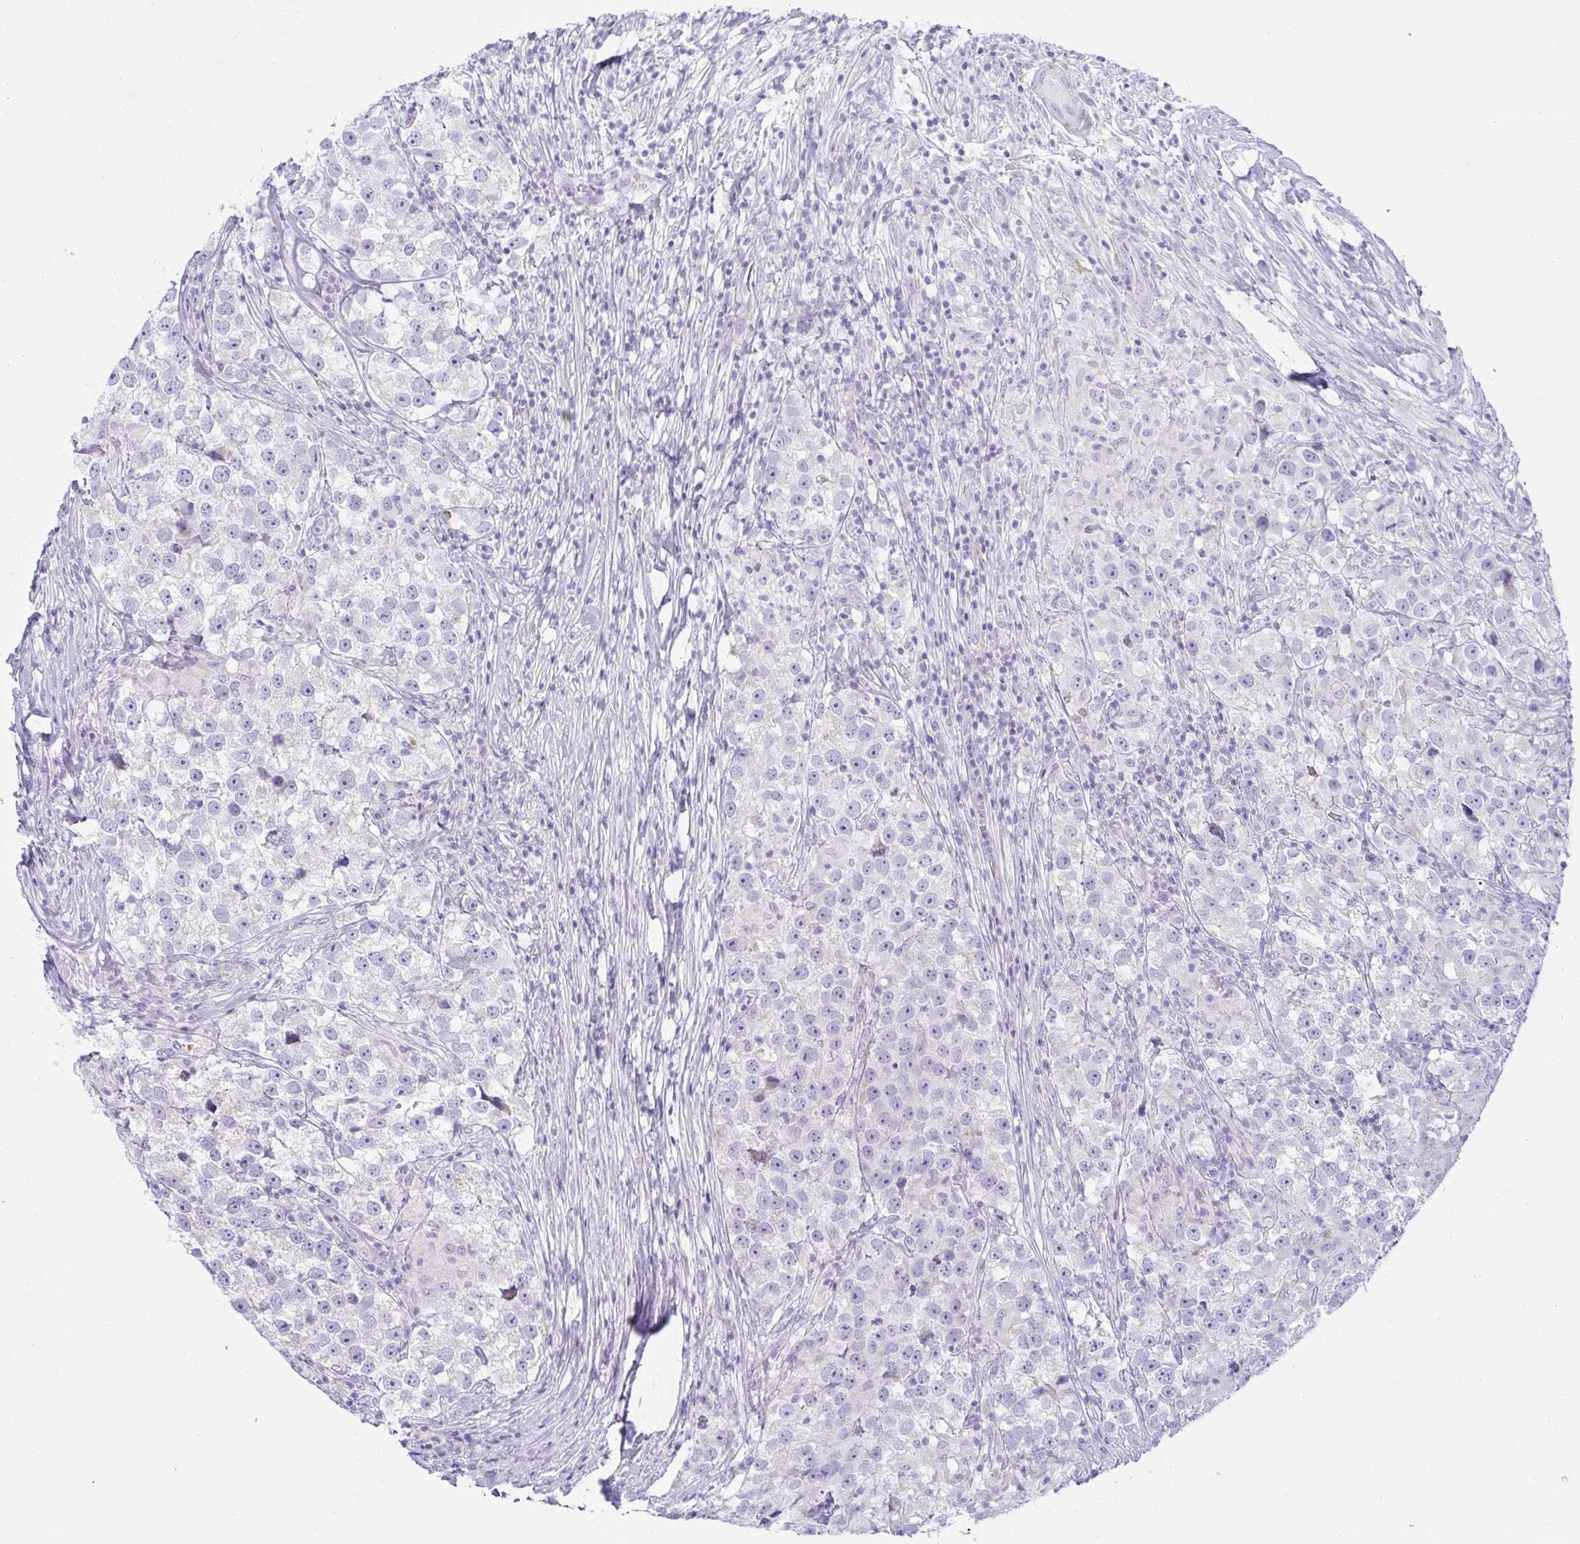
{"staining": {"intensity": "negative", "quantity": "none", "location": "none"}, "tissue": "testis cancer", "cell_type": "Tumor cells", "image_type": "cancer", "snomed": [{"axis": "morphology", "description": "Seminoma, NOS"}, {"axis": "topography", "description": "Testis"}], "caption": "Immunohistochemical staining of human testis cancer (seminoma) shows no significant positivity in tumor cells.", "gene": "BBS1", "patient": {"sex": "male", "age": 46}}